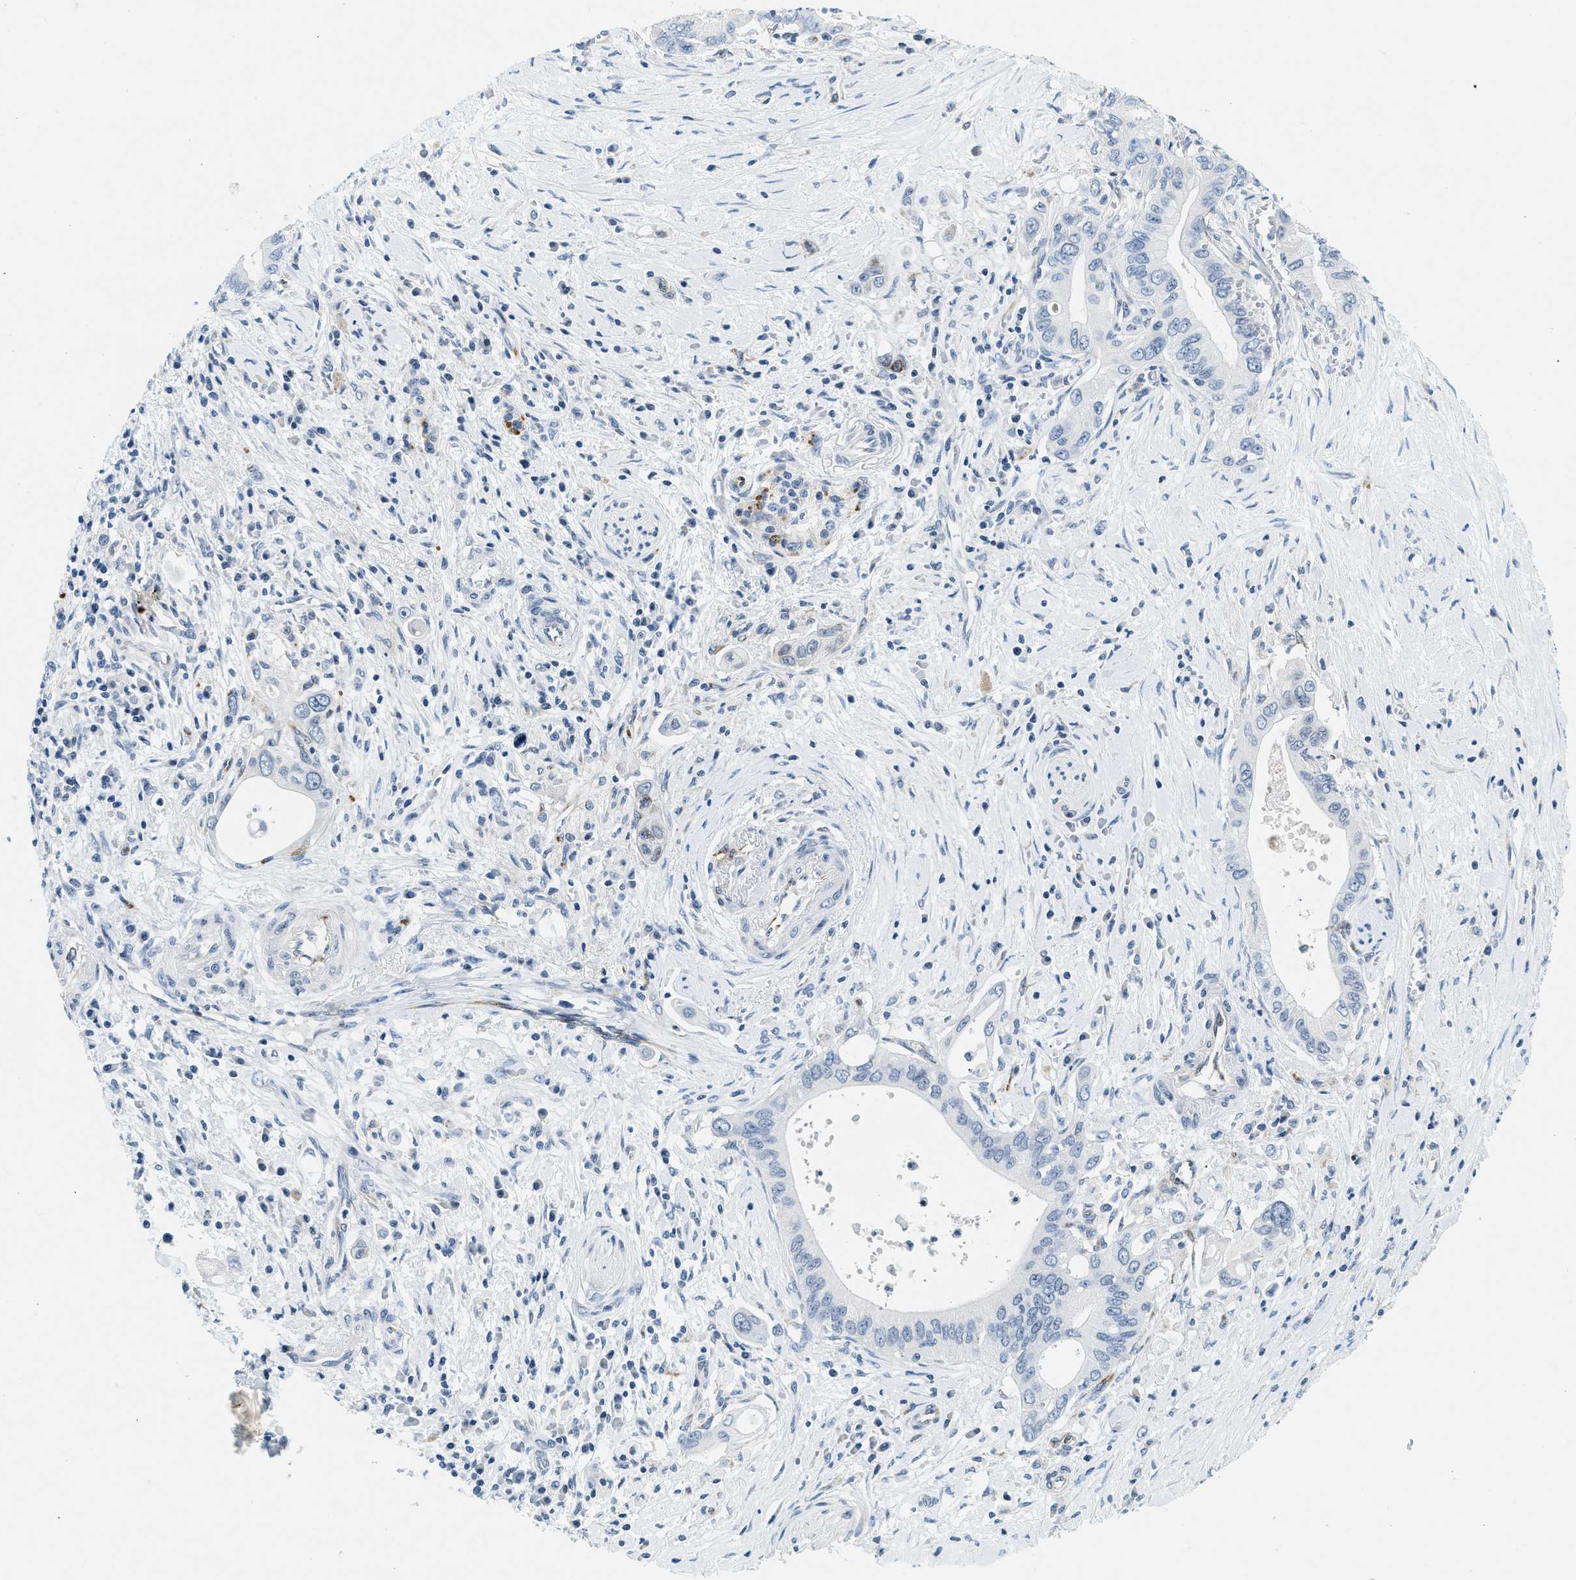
{"staining": {"intensity": "negative", "quantity": "none", "location": "none"}, "tissue": "pancreatic cancer", "cell_type": "Tumor cells", "image_type": "cancer", "snomed": [{"axis": "morphology", "description": "Adenocarcinoma, NOS"}, {"axis": "topography", "description": "Pancreas"}], "caption": "High magnification brightfield microscopy of adenocarcinoma (pancreatic) stained with DAB (brown) and counterstained with hematoxylin (blue): tumor cells show no significant positivity. (Stains: DAB immunohistochemistry (IHC) with hematoxylin counter stain, Microscopy: brightfield microscopy at high magnification).", "gene": "UVRAG", "patient": {"sex": "female", "age": 73}}